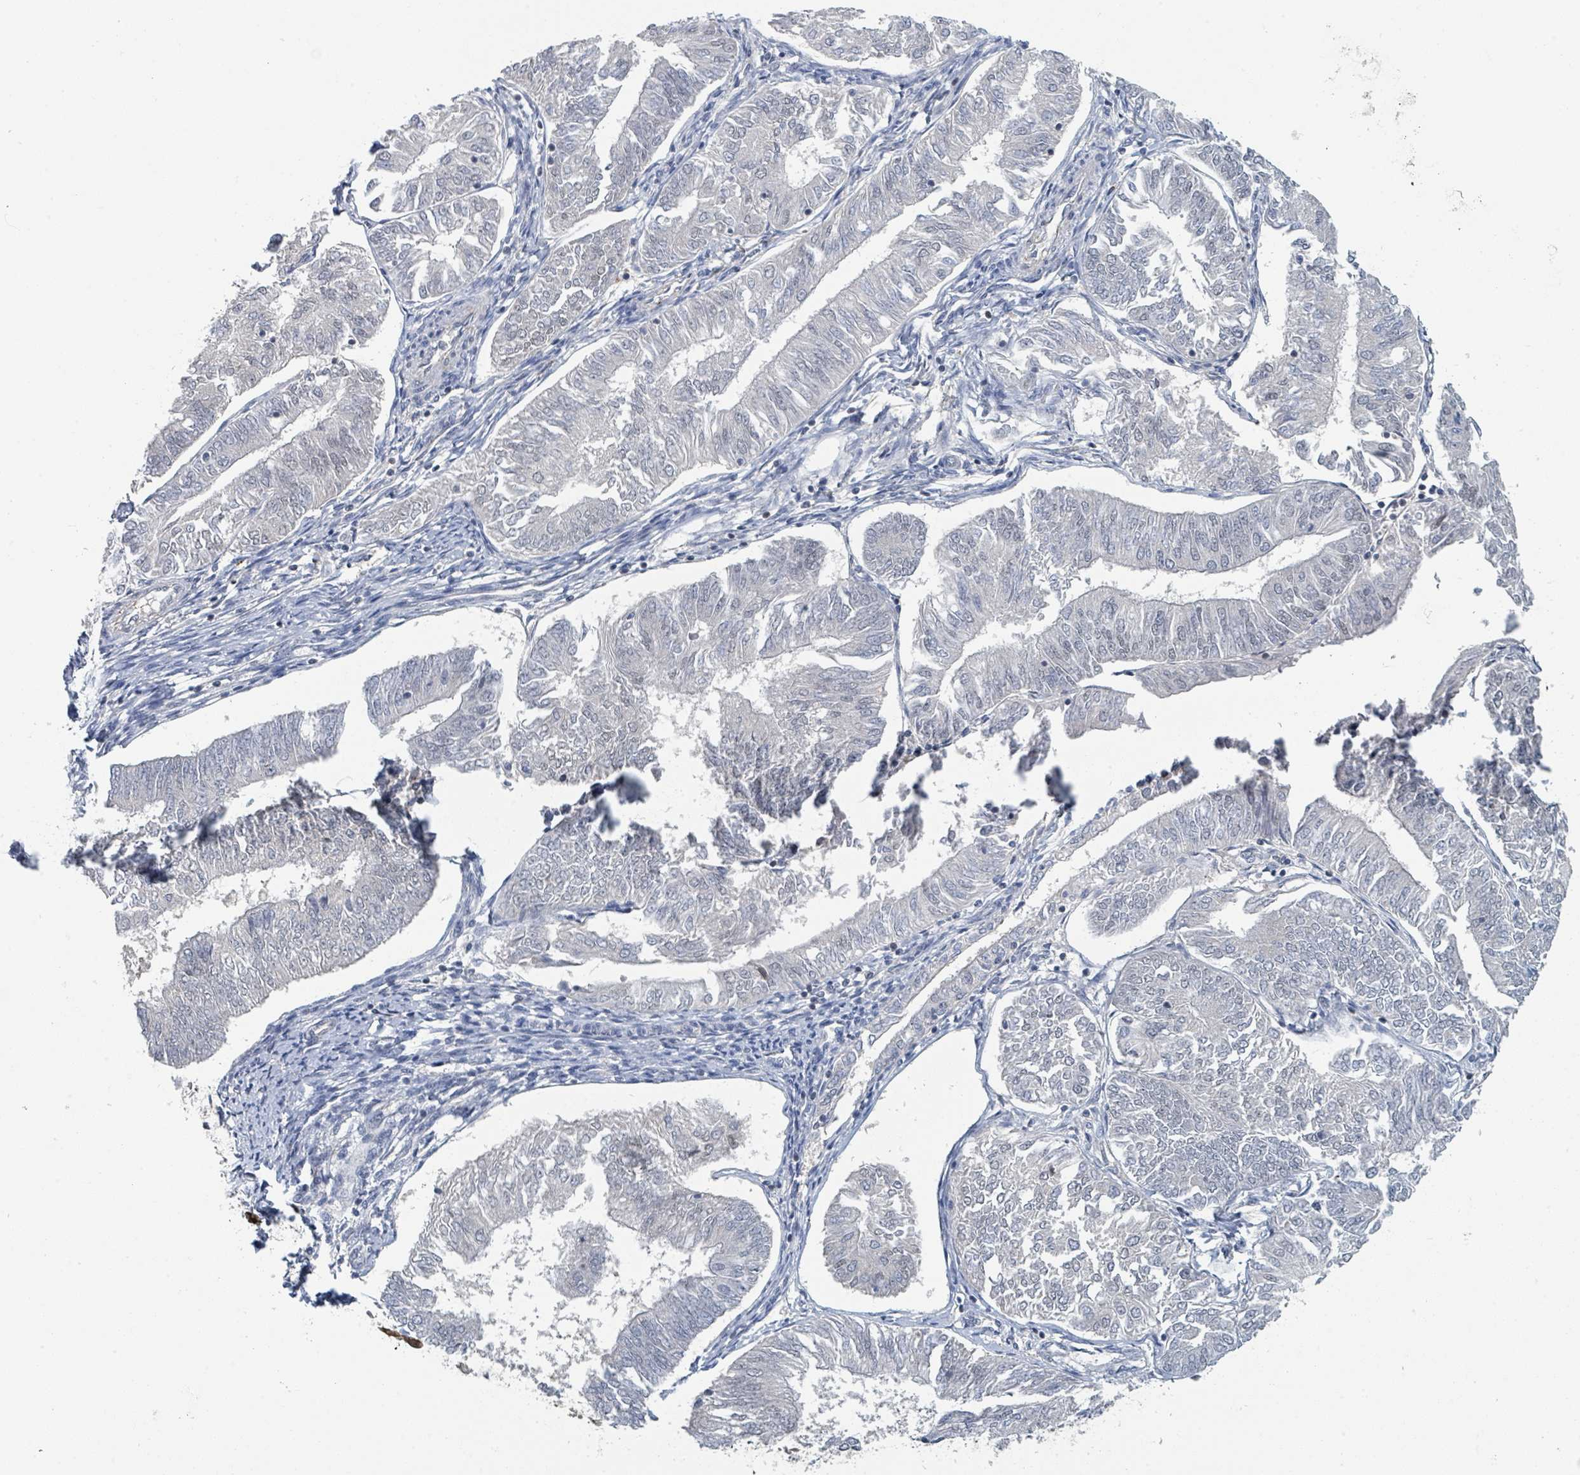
{"staining": {"intensity": "negative", "quantity": "none", "location": "none"}, "tissue": "endometrial cancer", "cell_type": "Tumor cells", "image_type": "cancer", "snomed": [{"axis": "morphology", "description": "Adenocarcinoma, NOS"}, {"axis": "topography", "description": "Endometrium"}], "caption": "A histopathology image of adenocarcinoma (endometrial) stained for a protein demonstrates no brown staining in tumor cells.", "gene": "ANKRD55", "patient": {"sex": "female", "age": 58}}